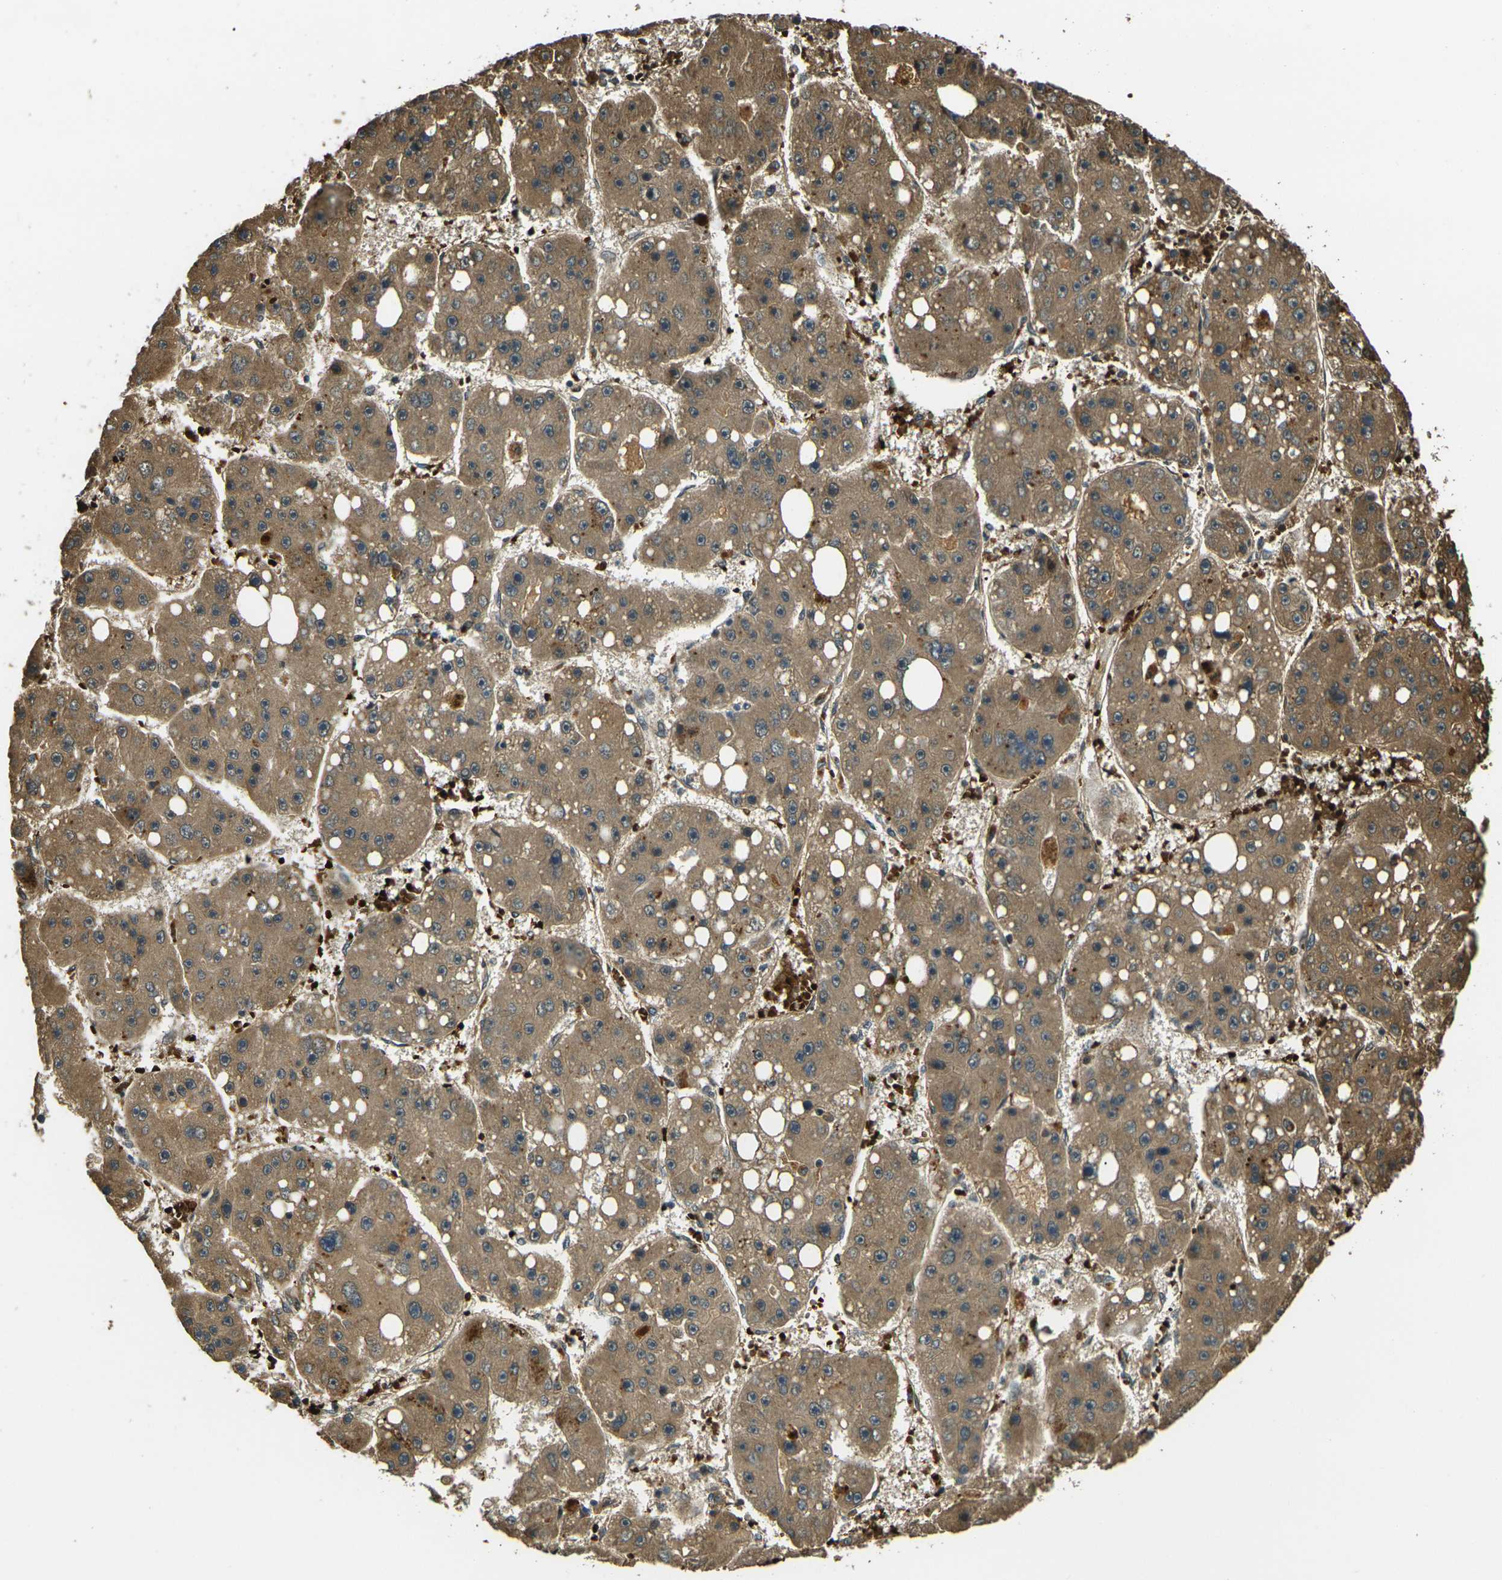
{"staining": {"intensity": "moderate", "quantity": ">75%", "location": "cytoplasmic/membranous"}, "tissue": "liver cancer", "cell_type": "Tumor cells", "image_type": "cancer", "snomed": [{"axis": "morphology", "description": "Carcinoma, Hepatocellular, NOS"}, {"axis": "topography", "description": "Liver"}], "caption": "Liver hepatocellular carcinoma tissue exhibits moderate cytoplasmic/membranous positivity in about >75% of tumor cells", "gene": "TOR1A", "patient": {"sex": "female", "age": 61}}